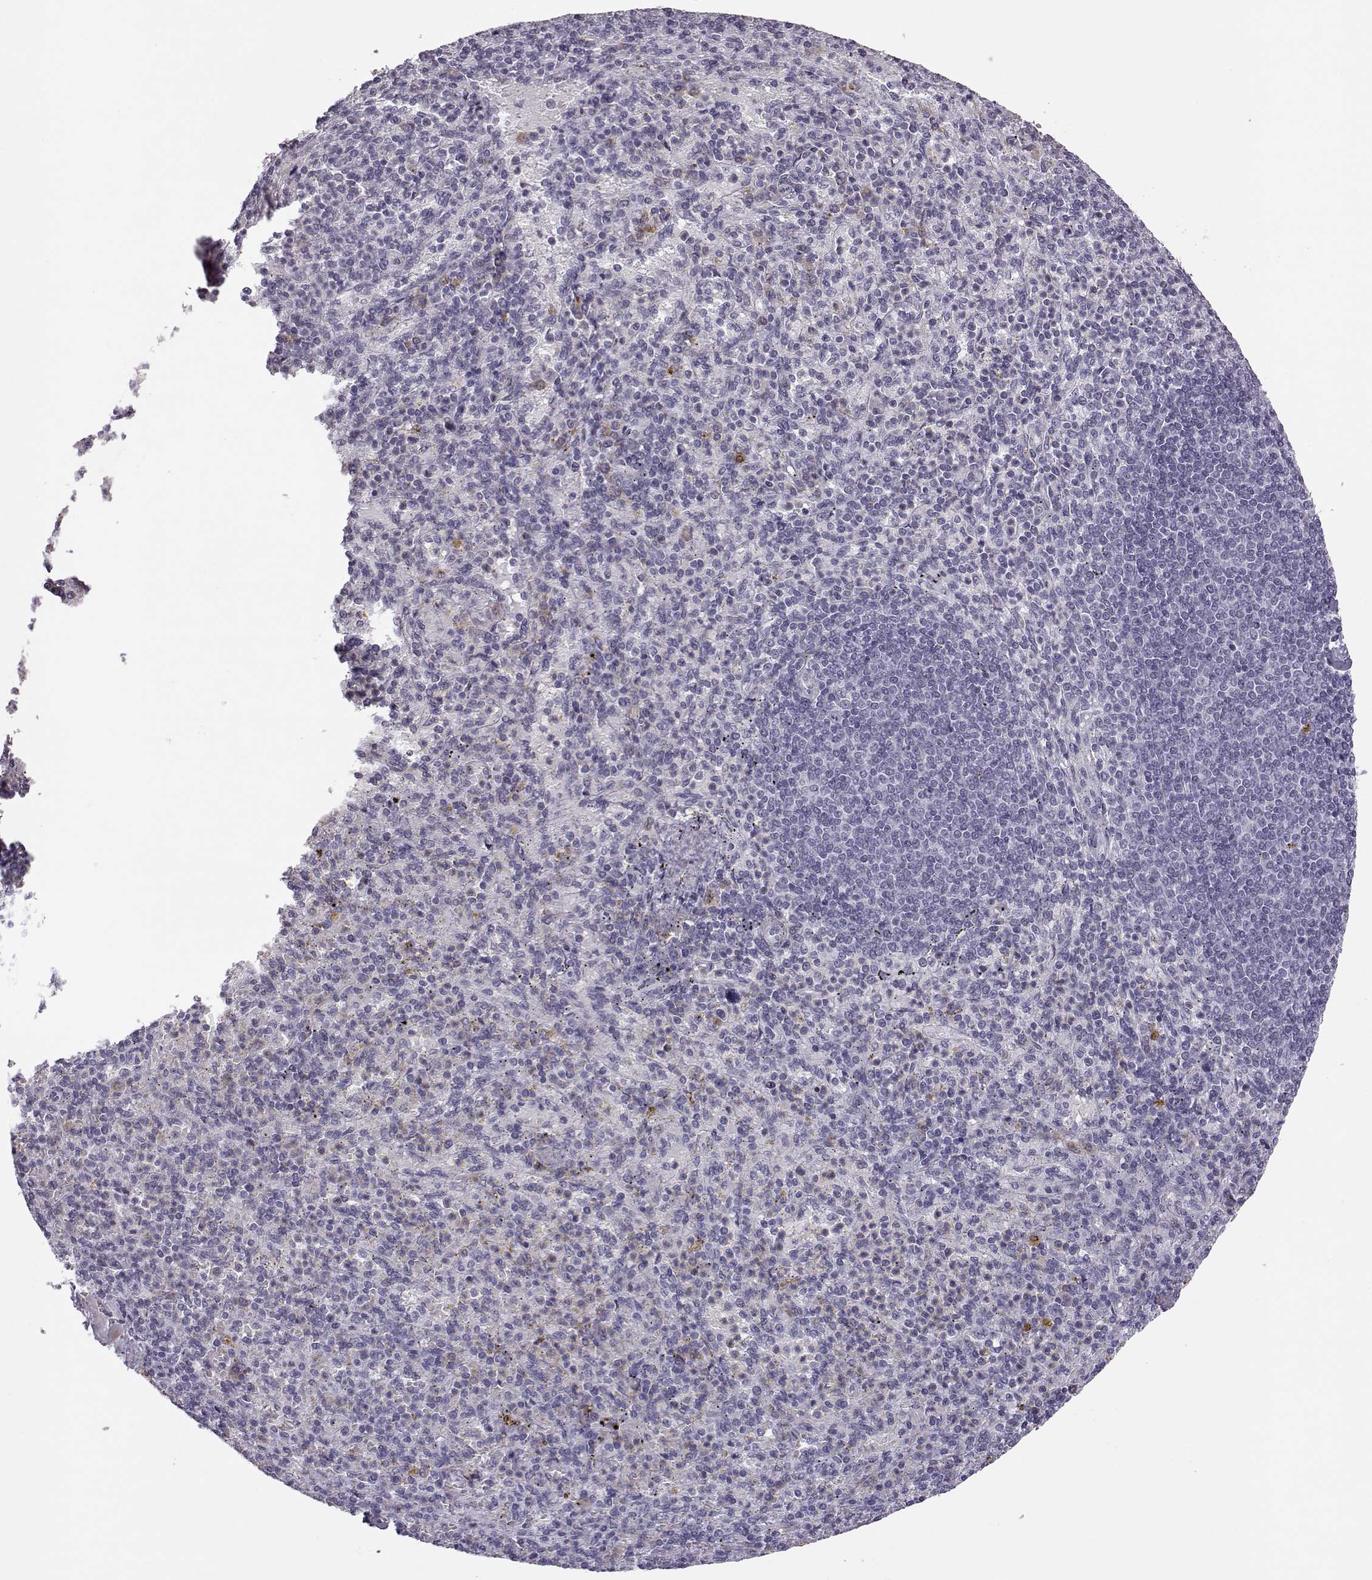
{"staining": {"intensity": "negative", "quantity": "none", "location": "none"}, "tissue": "spleen", "cell_type": "Cells in red pulp", "image_type": "normal", "snomed": [{"axis": "morphology", "description": "Normal tissue, NOS"}, {"axis": "topography", "description": "Spleen"}], "caption": "Immunohistochemistry micrograph of normal human spleen stained for a protein (brown), which shows no expression in cells in red pulp.", "gene": "VGF", "patient": {"sex": "female", "age": 74}}